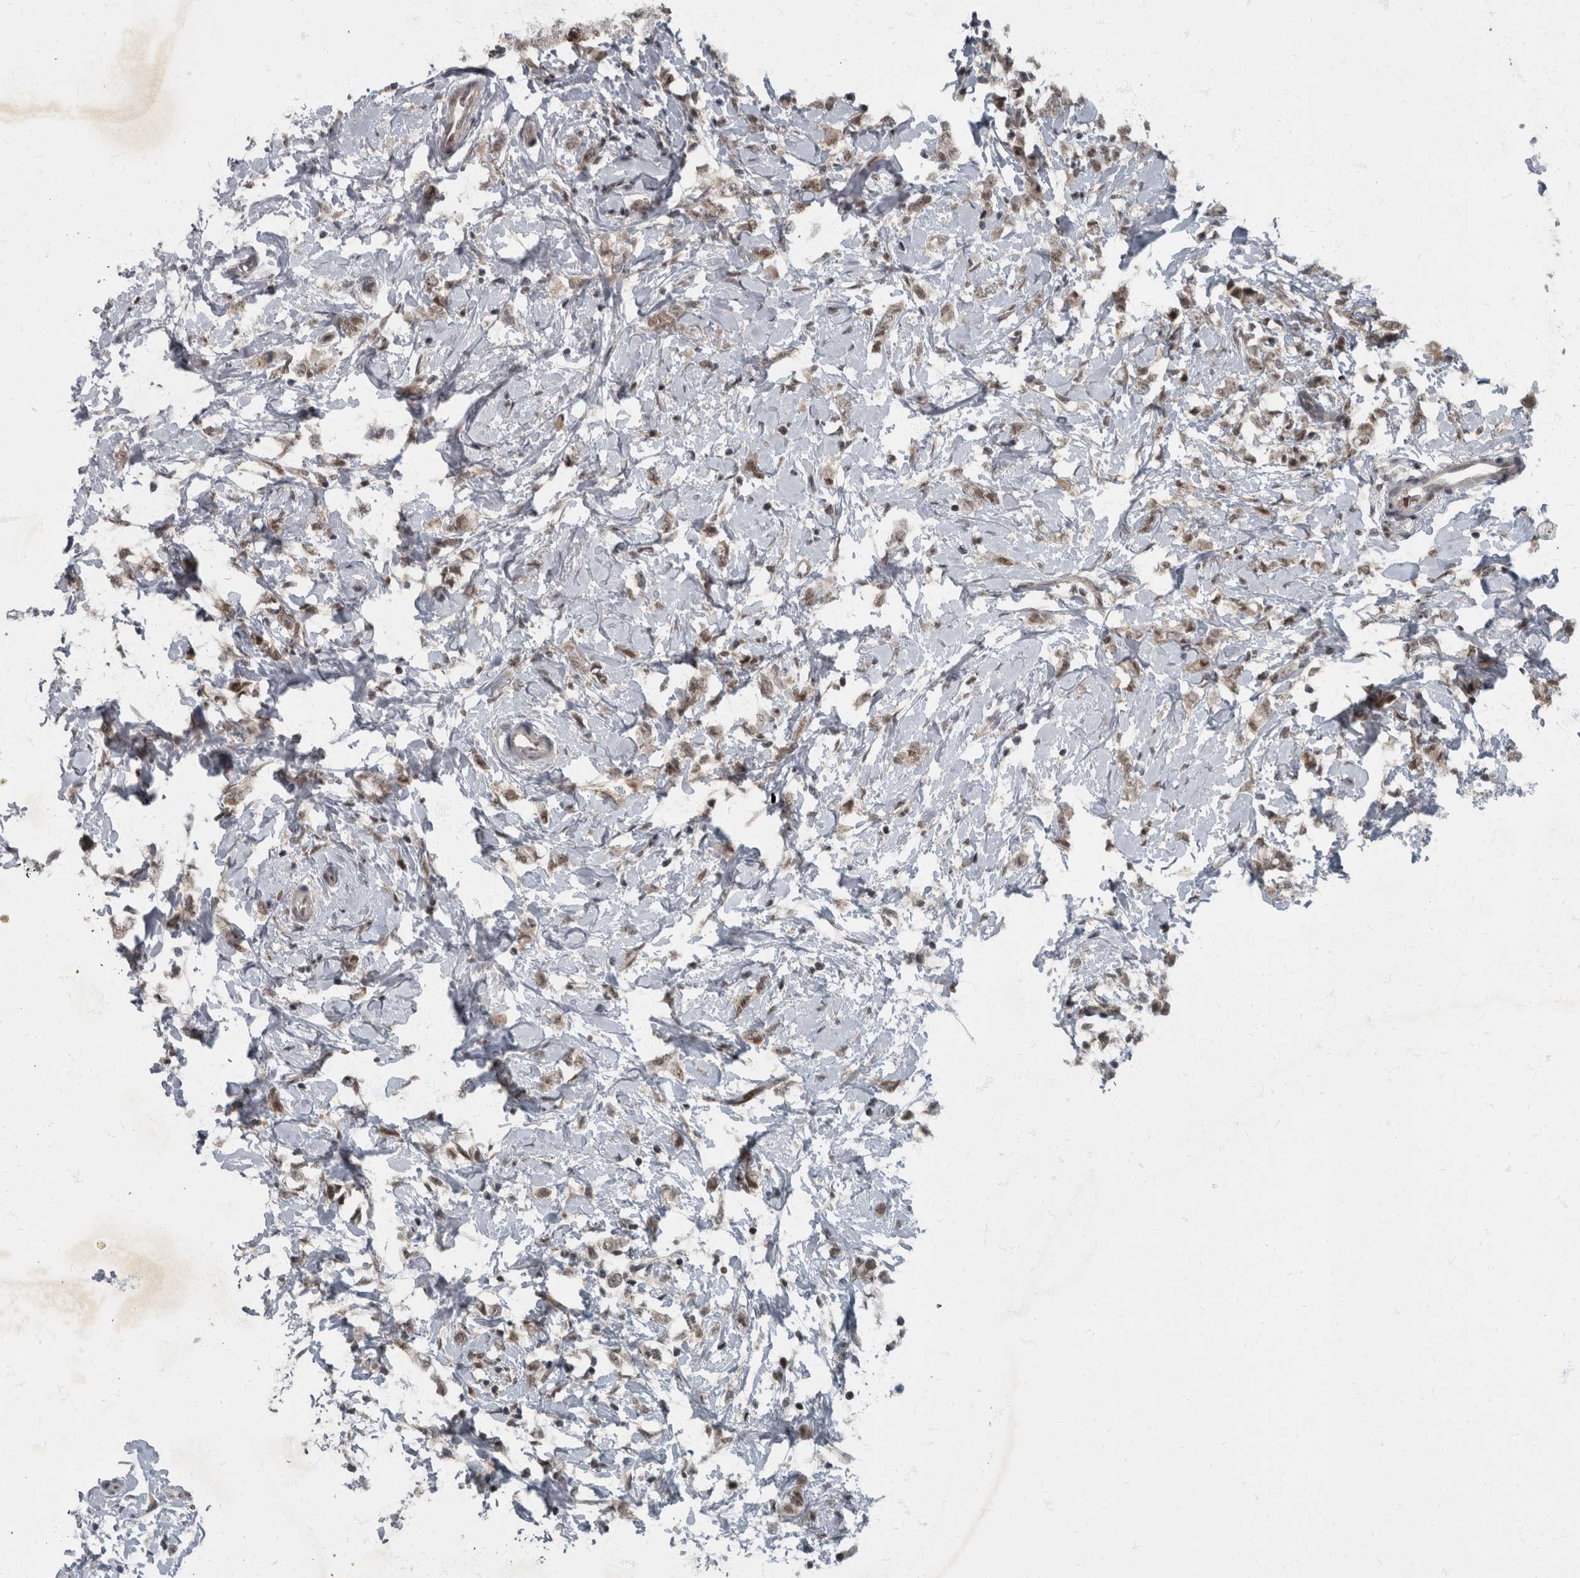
{"staining": {"intensity": "weak", "quantity": ">75%", "location": "nuclear"}, "tissue": "breast cancer", "cell_type": "Tumor cells", "image_type": "cancer", "snomed": [{"axis": "morphology", "description": "Normal tissue, NOS"}, {"axis": "morphology", "description": "Lobular carcinoma"}, {"axis": "topography", "description": "Breast"}], "caption": "Protein staining of breast cancer (lobular carcinoma) tissue reveals weak nuclear expression in about >75% of tumor cells. (DAB (3,3'-diaminobenzidine) IHC with brightfield microscopy, high magnification).", "gene": "WDR33", "patient": {"sex": "female", "age": 47}}